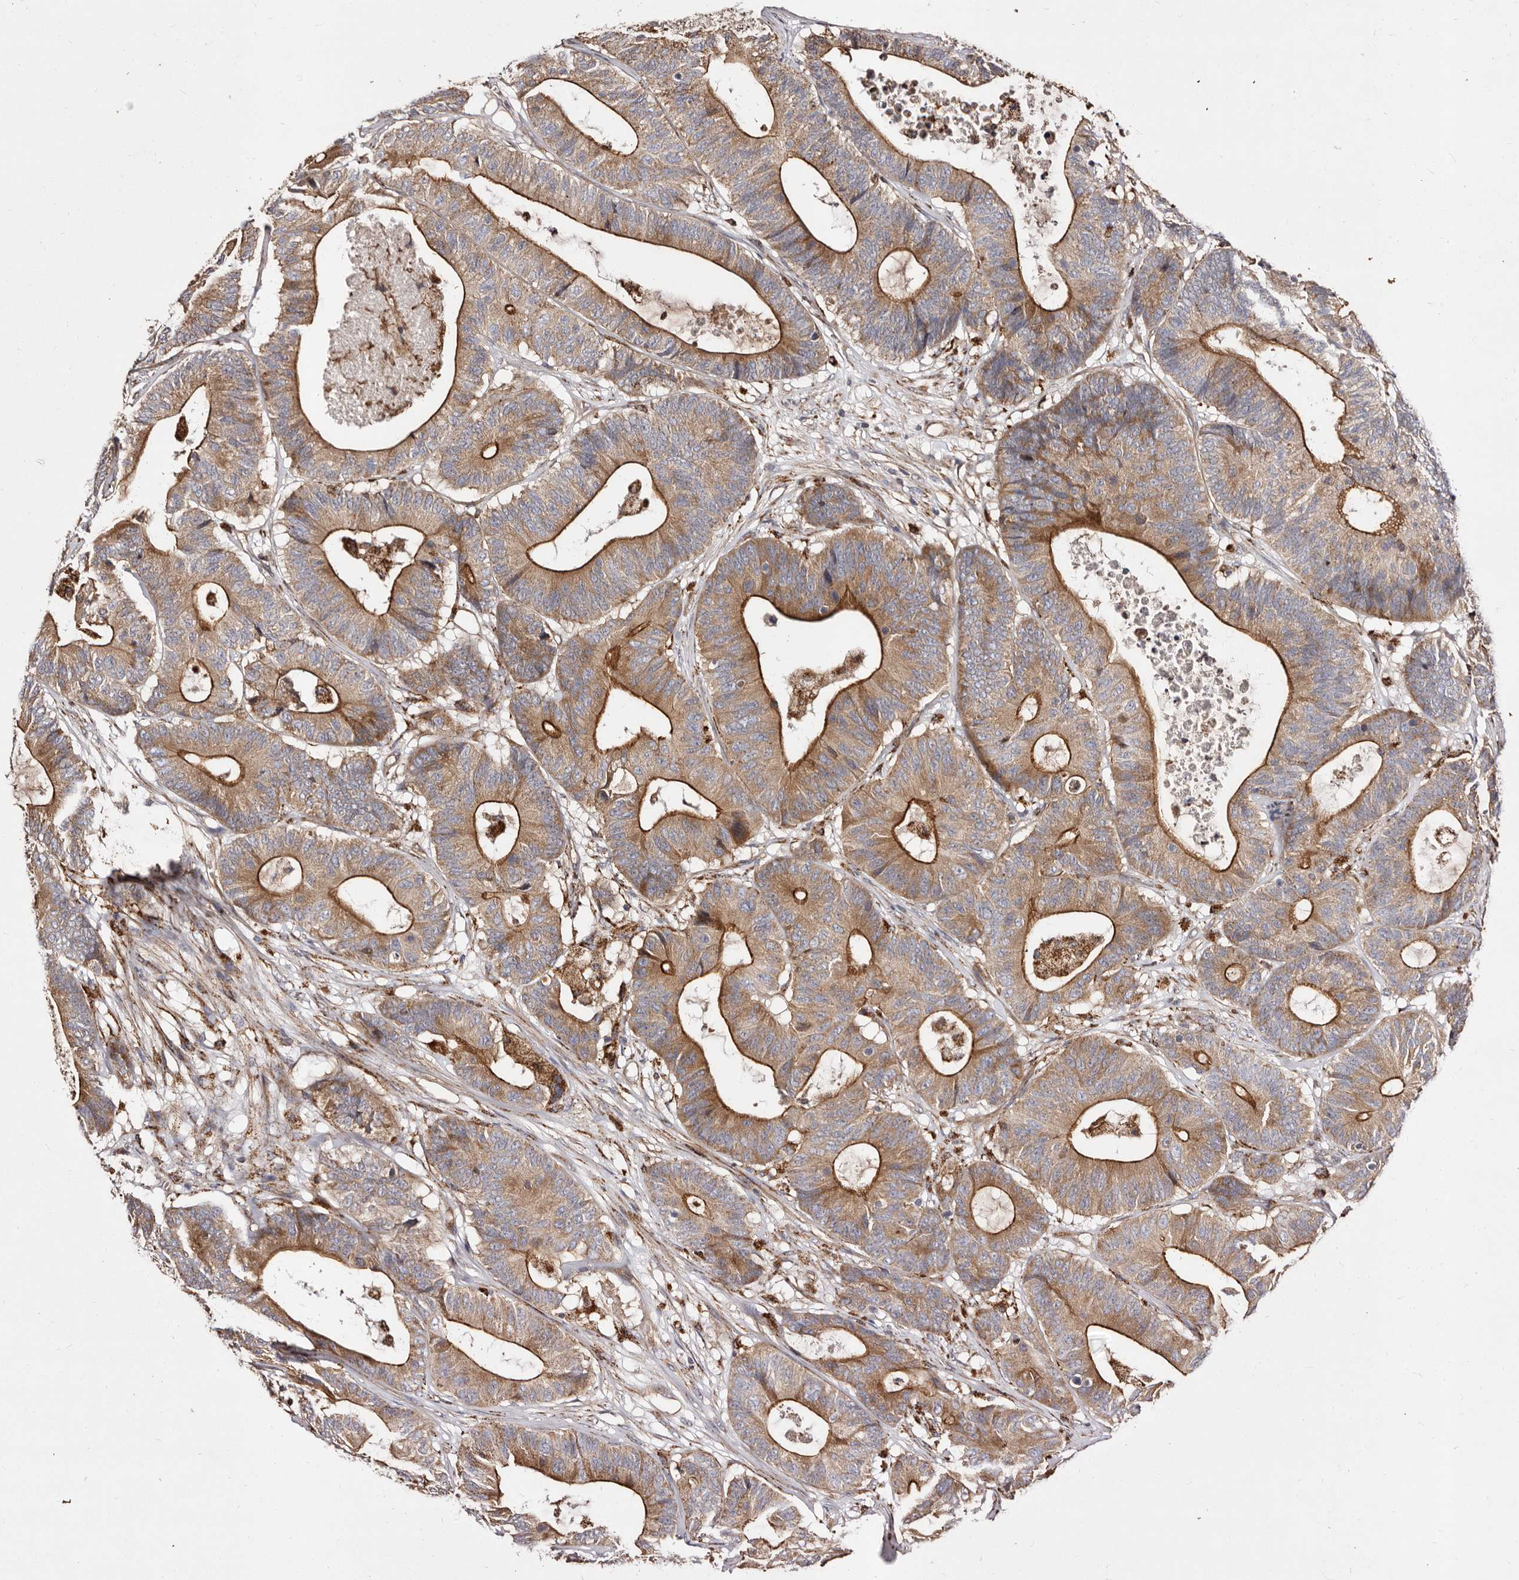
{"staining": {"intensity": "strong", "quantity": ">75%", "location": "cytoplasmic/membranous"}, "tissue": "colorectal cancer", "cell_type": "Tumor cells", "image_type": "cancer", "snomed": [{"axis": "morphology", "description": "Adenocarcinoma, NOS"}, {"axis": "topography", "description": "Colon"}], "caption": "Colorectal cancer (adenocarcinoma) was stained to show a protein in brown. There is high levels of strong cytoplasmic/membranous expression in approximately >75% of tumor cells. The staining is performed using DAB (3,3'-diaminobenzidine) brown chromogen to label protein expression. The nuclei are counter-stained blue using hematoxylin.", "gene": "LUZP1", "patient": {"sex": "female", "age": 84}}